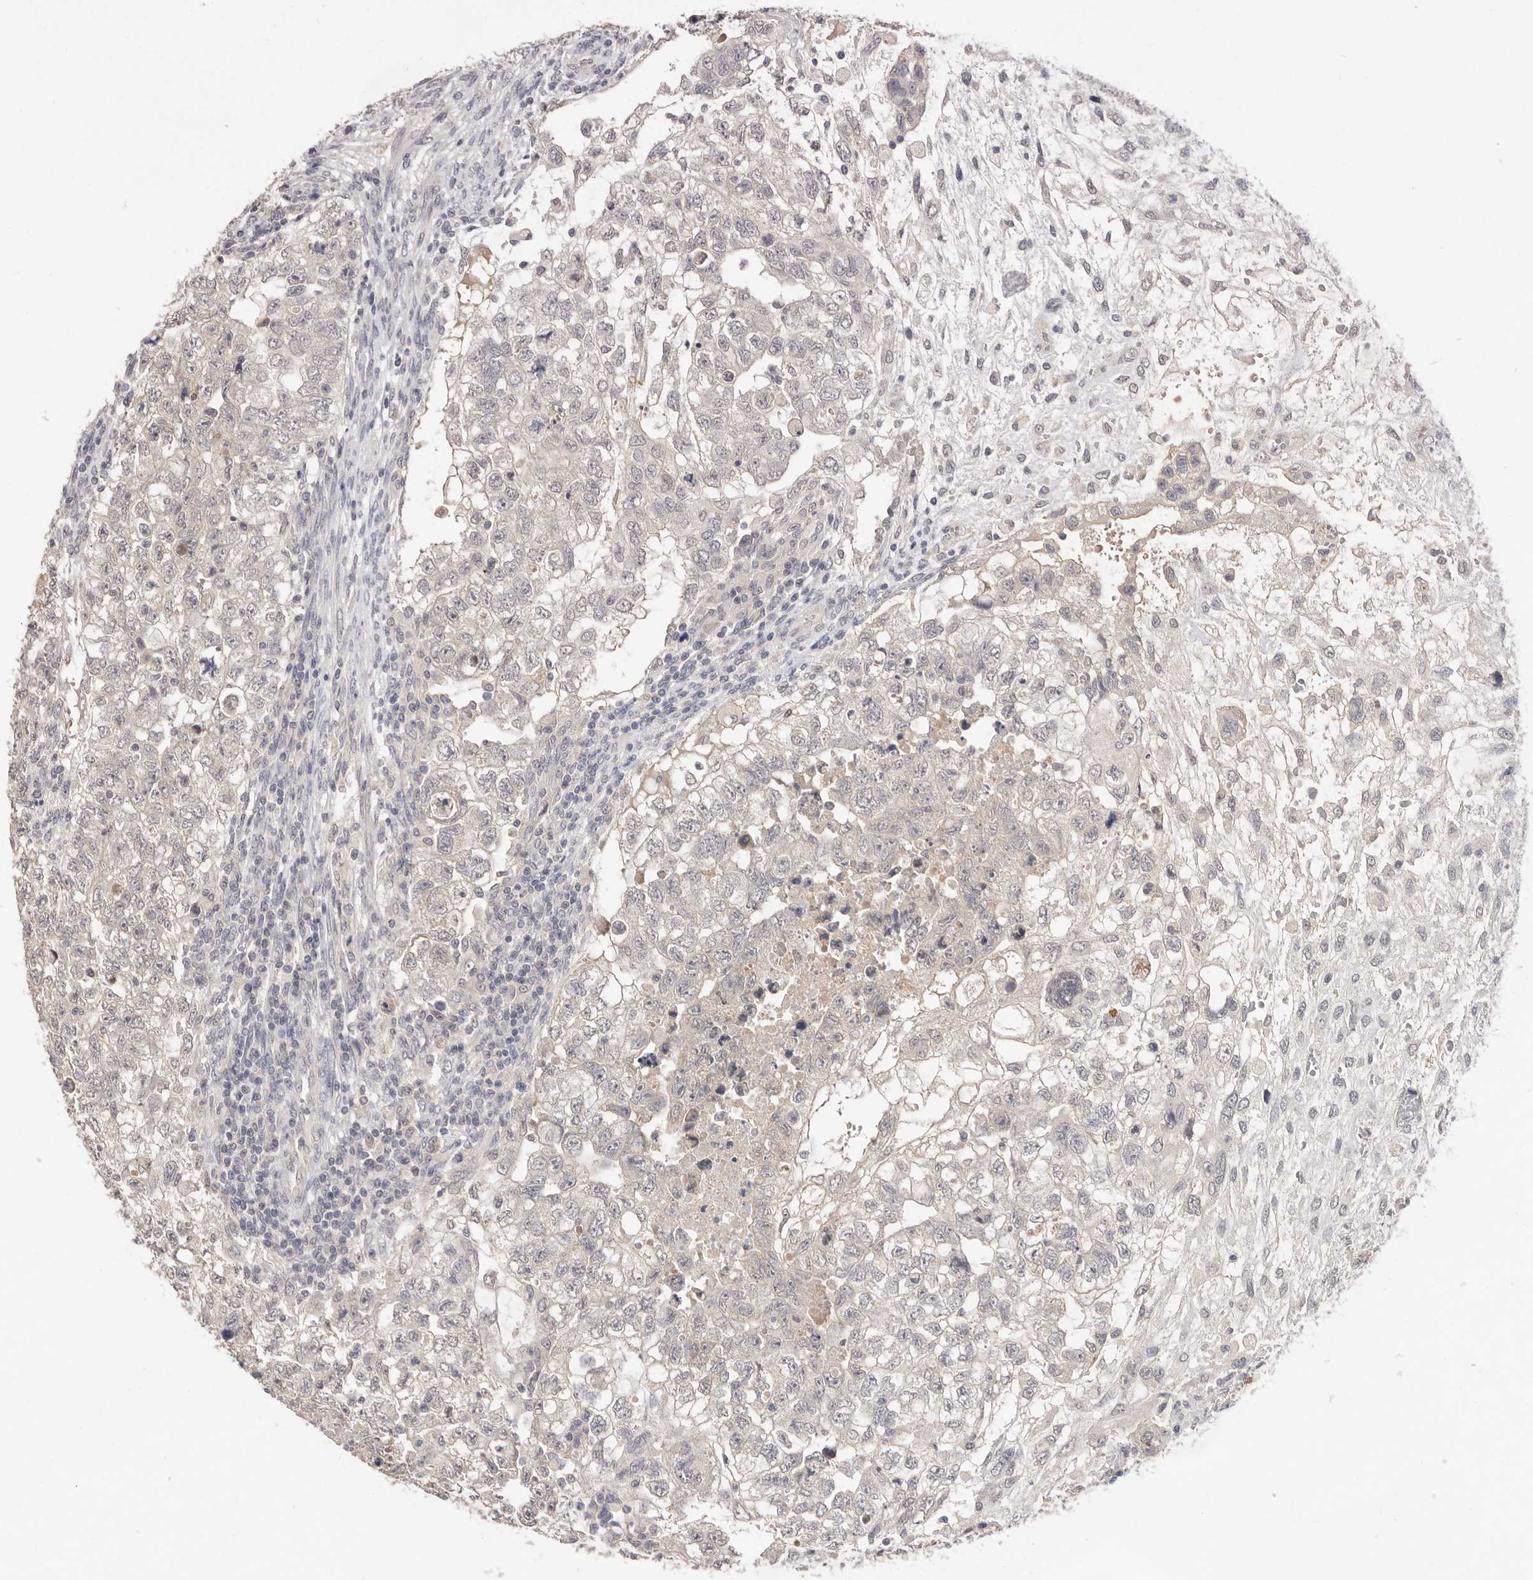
{"staining": {"intensity": "negative", "quantity": "none", "location": "none"}, "tissue": "testis cancer", "cell_type": "Tumor cells", "image_type": "cancer", "snomed": [{"axis": "morphology", "description": "Carcinoma, Embryonal, NOS"}, {"axis": "topography", "description": "Testis"}], "caption": "Testis embryonal carcinoma was stained to show a protein in brown. There is no significant positivity in tumor cells. (DAB immunohistochemistry visualized using brightfield microscopy, high magnification).", "gene": "DOP1A", "patient": {"sex": "male", "age": 37}}